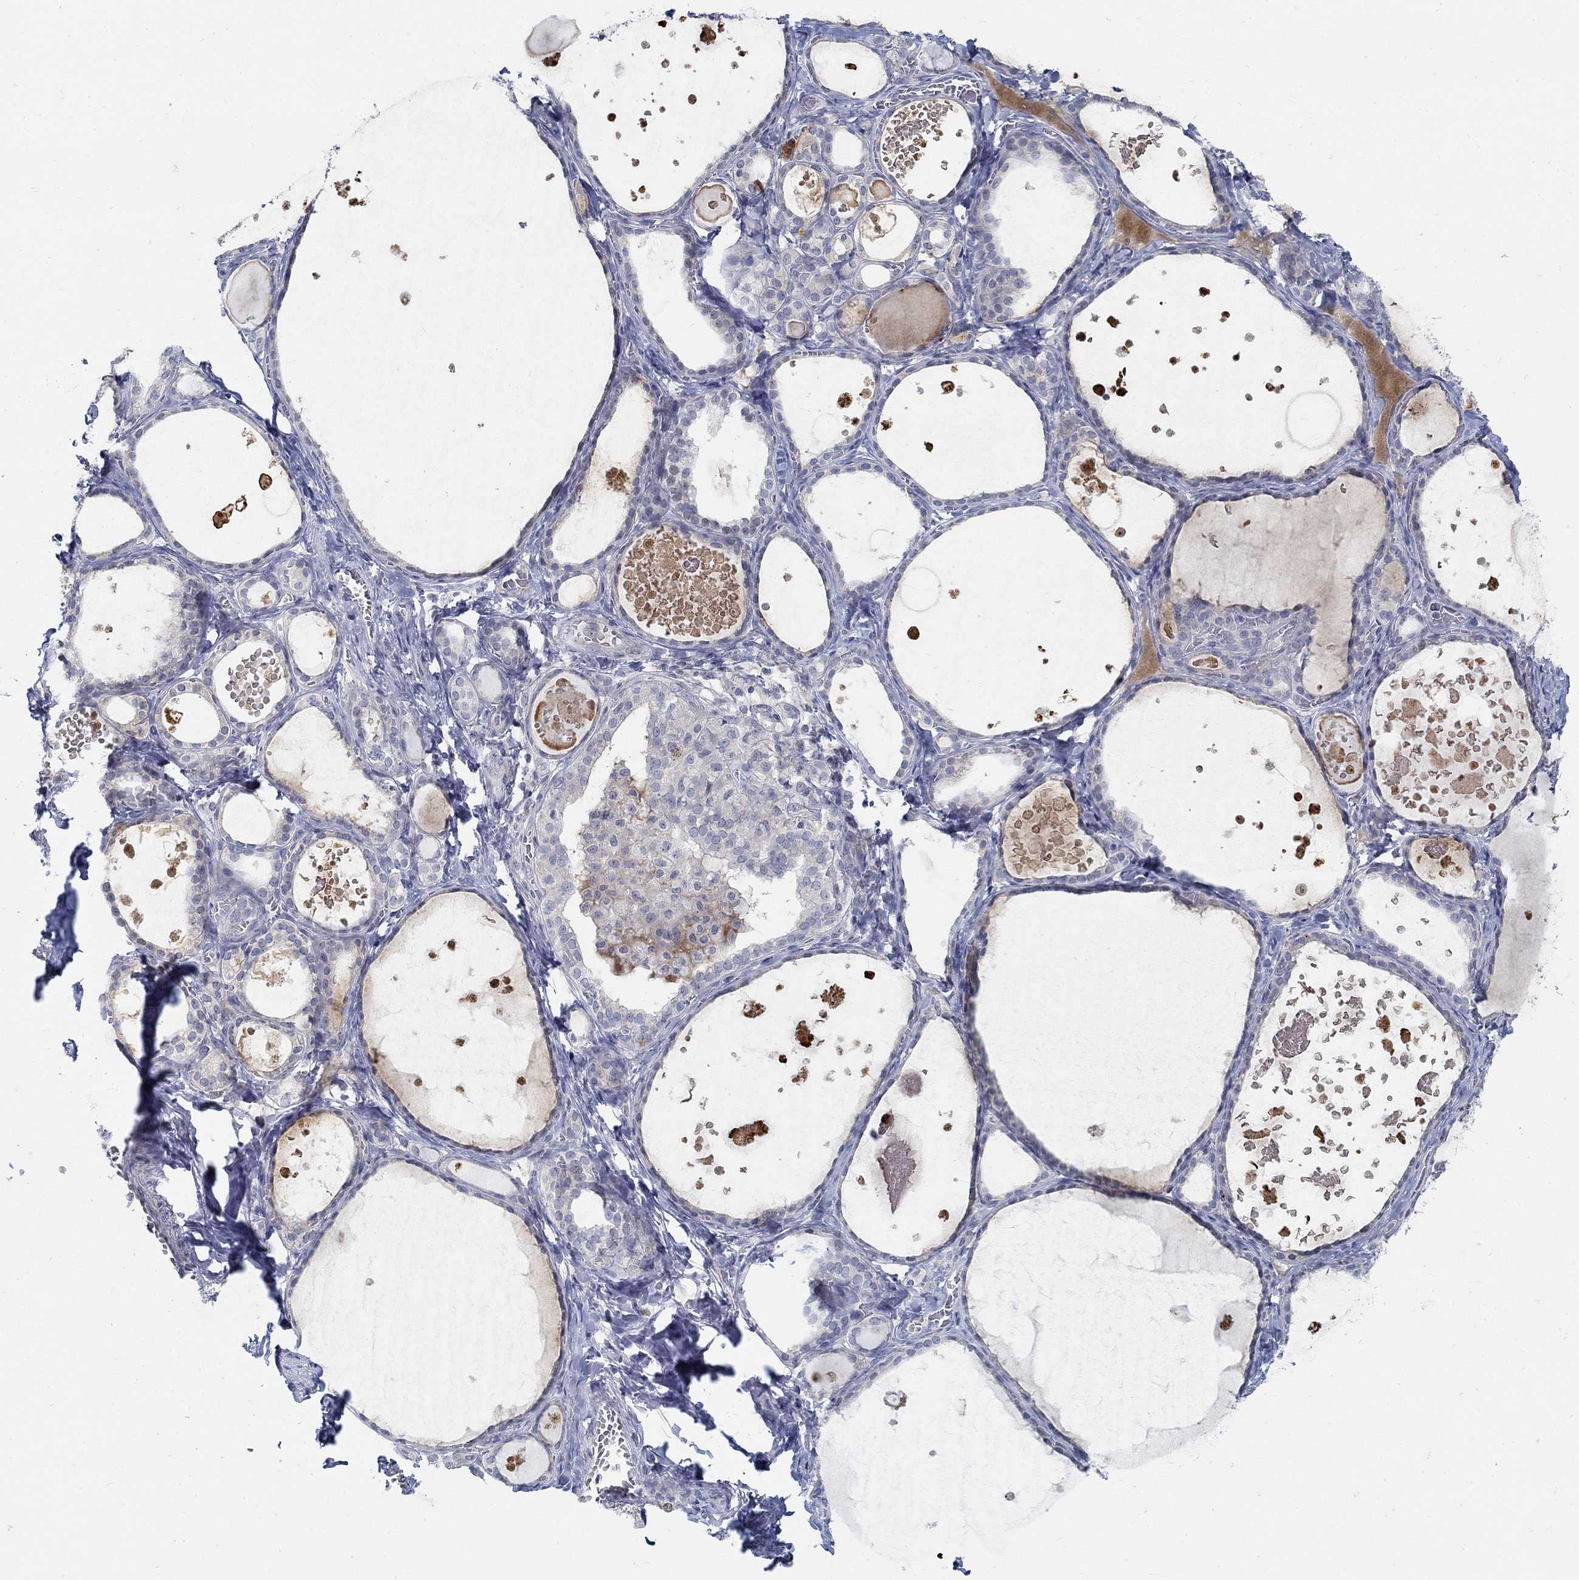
{"staining": {"intensity": "negative", "quantity": "none", "location": "none"}, "tissue": "thyroid gland", "cell_type": "Glandular cells", "image_type": "normal", "snomed": [{"axis": "morphology", "description": "Normal tissue, NOS"}, {"axis": "topography", "description": "Thyroid gland"}], "caption": "Thyroid gland stained for a protein using immunohistochemistry exhibits no staining glandular cells.", "gene": "ANO7", "patient": {"sex": "female", "age": 56}}